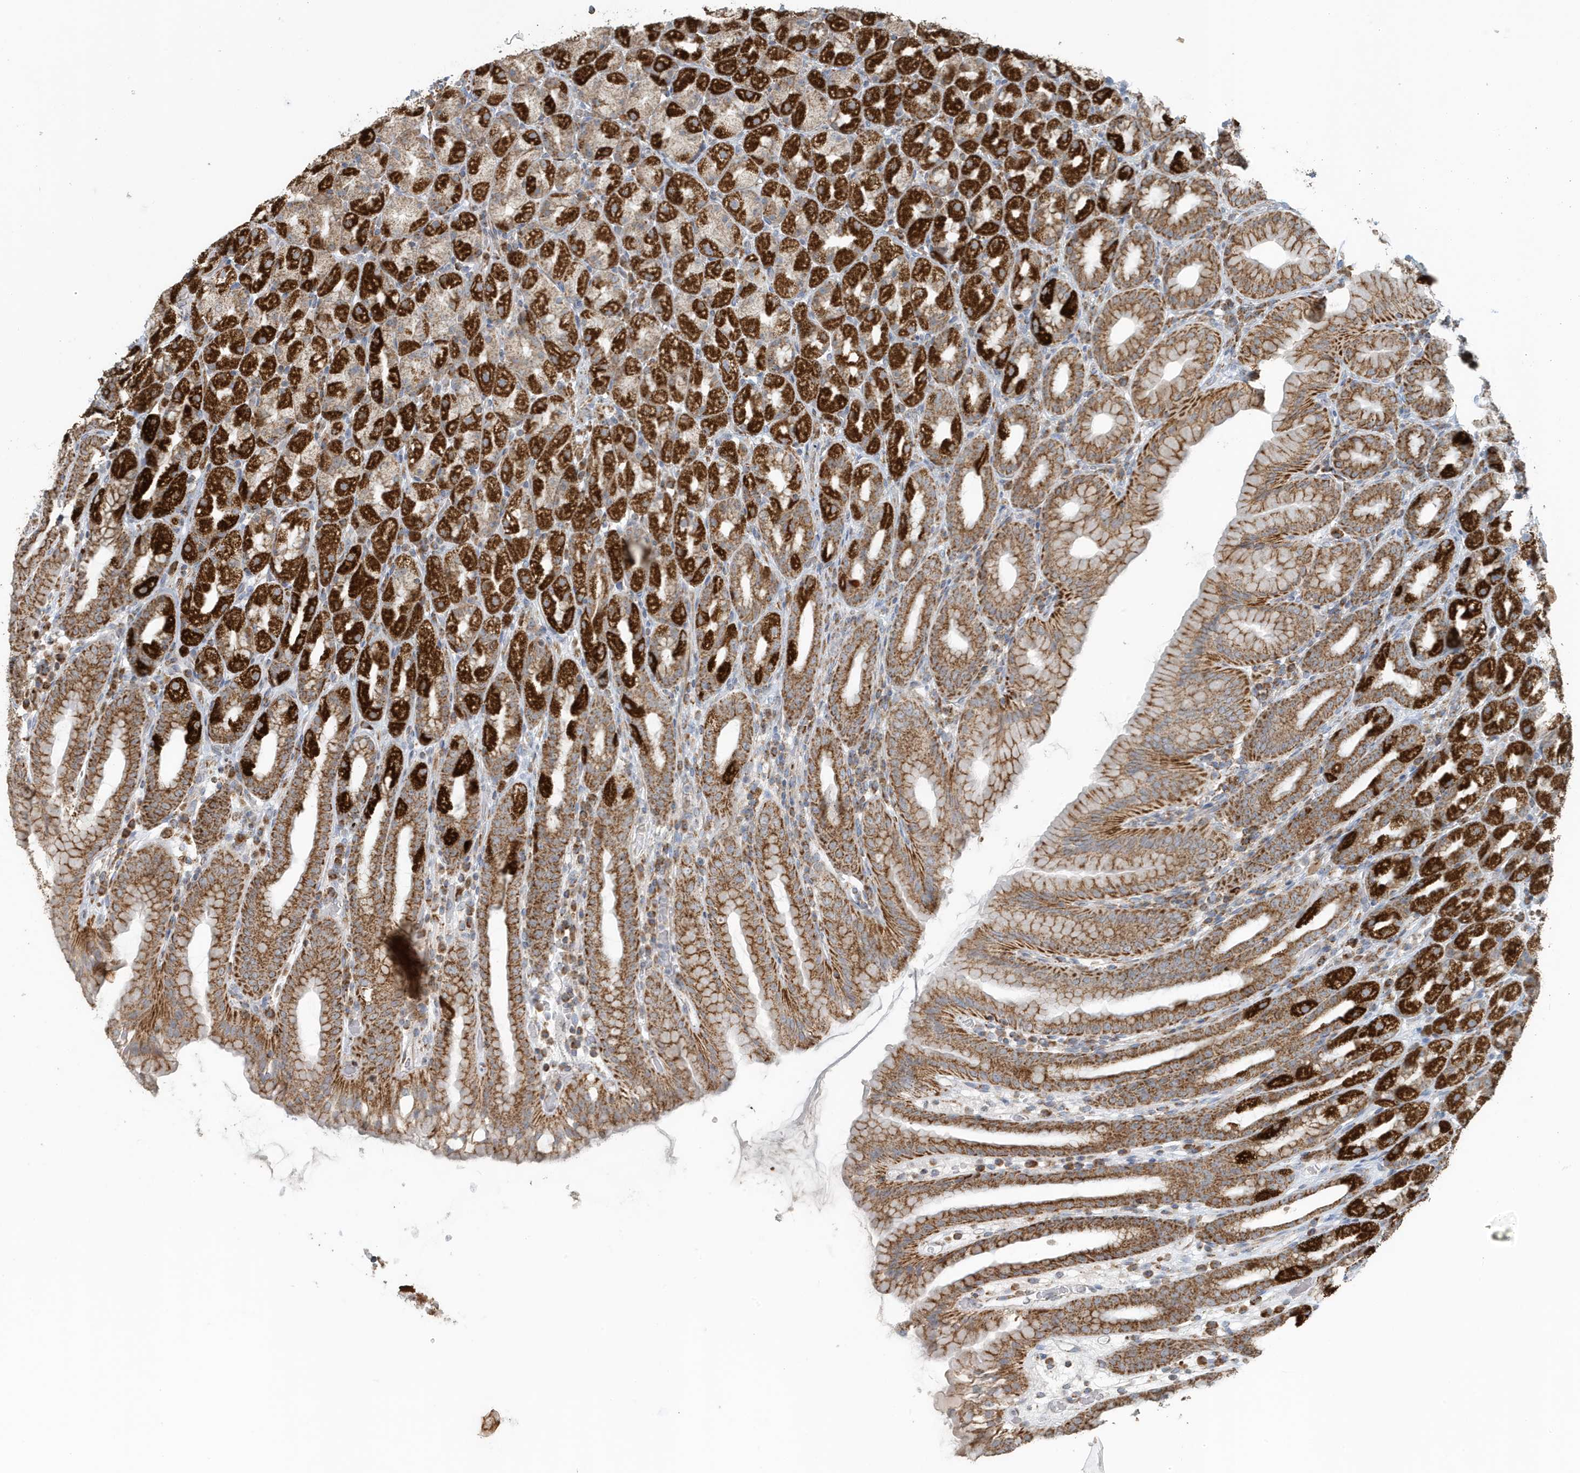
{"staining": {"intensity": "strong", "quantity": ">75%", "location": "cytoplasmic/membranous"}, "tissue": "stomach", "cell_type": "Glandular cells", "image_type": "normal", "snomed": [{"axis": "morphology", "description": "Normal tissue, NOS"}, {"axis": "topography", "description": "Stomach, upper"}], "caption": "The histopathology image demonstrates immunohistochemical staining of benign stomach. There is strong cytoplasmic/membranous positivity is identified in about >75% of glandular cells. (Brightfield microscopy of DAB IHC at high magnification).", "gene": "MAN1A1", "patient": {"sex": "male", "age": 68}}